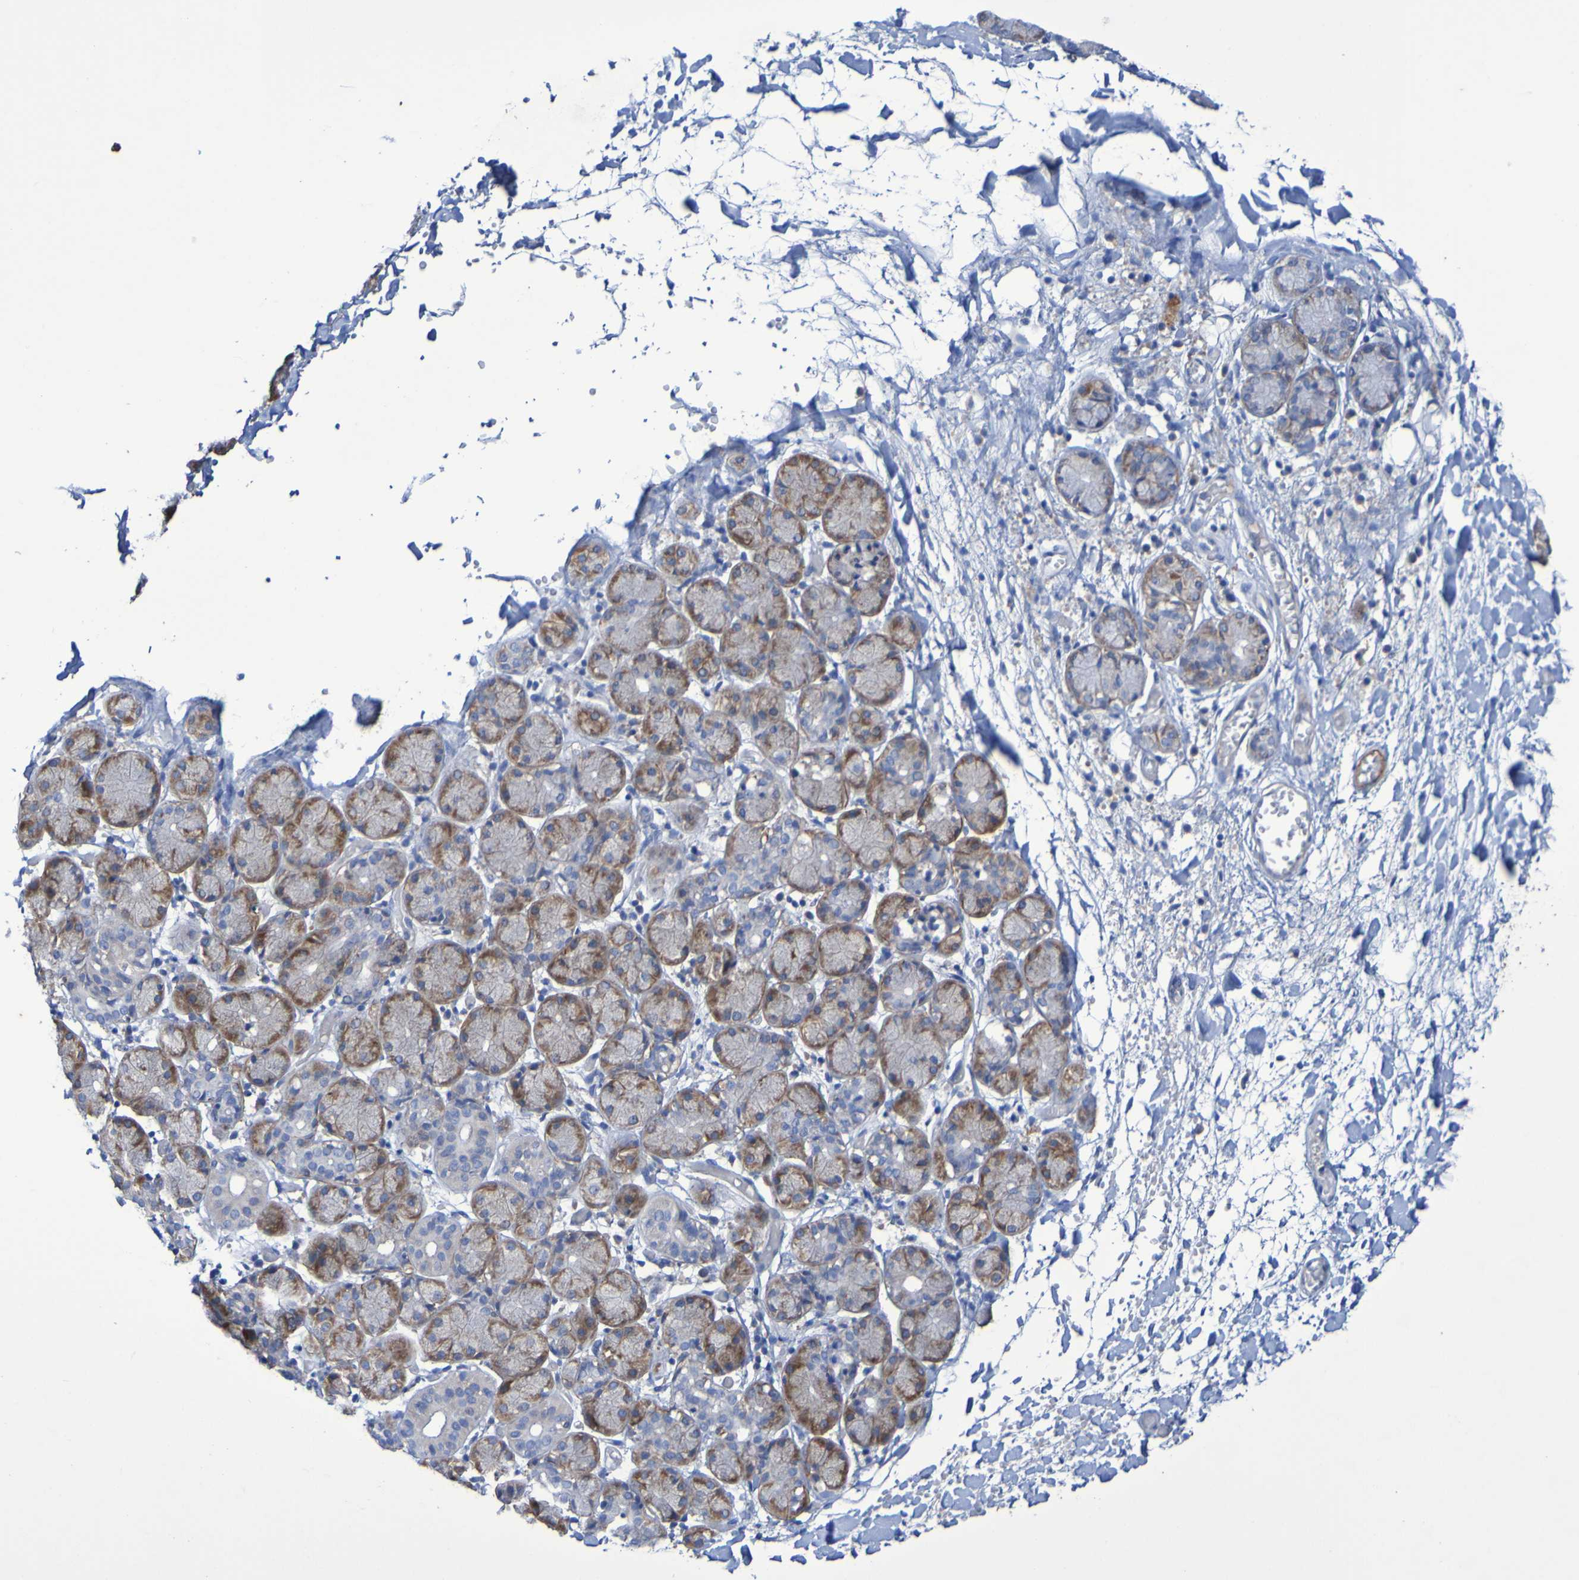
{"staining": {"intensity": "moderate", "quantity": "25%-75%", "location": "cytoplasmic/membranous"}, "tissue": "salivary gland", "cell_type": "Glandular cells", "image_type": "normal", "snomed": [{"axis": "morphology", "description": "Normal tissue, NOS"}, {"axis": "topography", "description": "Salivary gland"}], "caption": "Unremarkable salivary gland exhibits moderate cytoplasmic/membranous staining in approximately 25%-75% of glandular cells, visualized by immunohistochemistry. (DAB (3,3'-diaminobenzidine) = brown stain, brightfield microscopy at high magnification).", "gene": "SRPRB", "patient": {"sex": "female", "age": 24}}